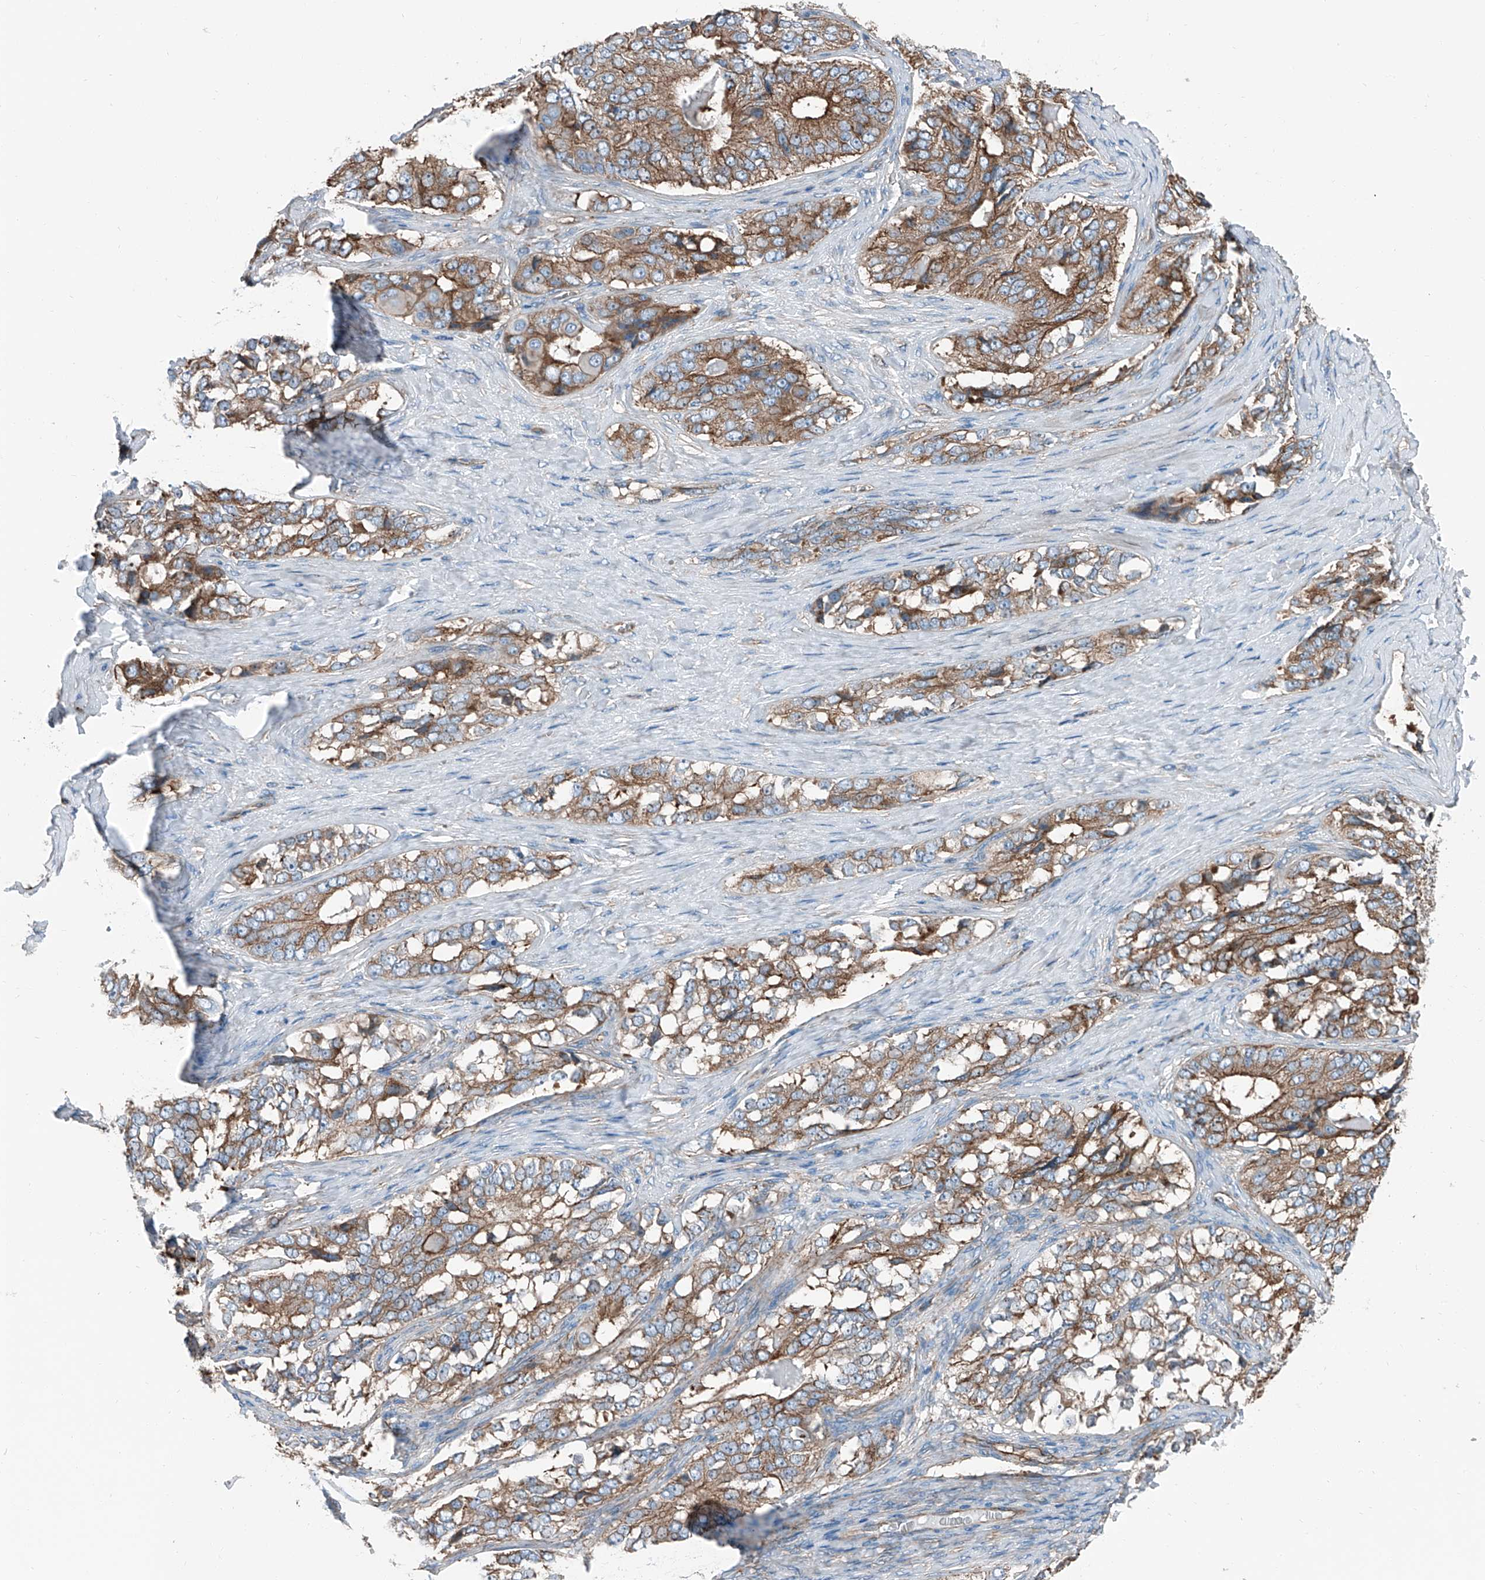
{"staining": {"intensity": "moderate", "quantity": ">75%", "location": "cytoplasmic/membranous"}, "tissue": "ovarian cancer", "cell_type": "Tumor cells", "image_type": "cancer", "snomed": [{"axis": "morphology", "description": "Carcinoma, endometroid"}, {"axis": "topography", "description": "Ovary"}], "caption": "Immunohistochemical staining of endometroid carcinoma (ovarian) demonstrates medium levels of moderate cytoplasmic/membranous positivity in about >75% of tumor cells.", "gene": "THEMIS2", "patient": {"sex": "female", "age": 51}}